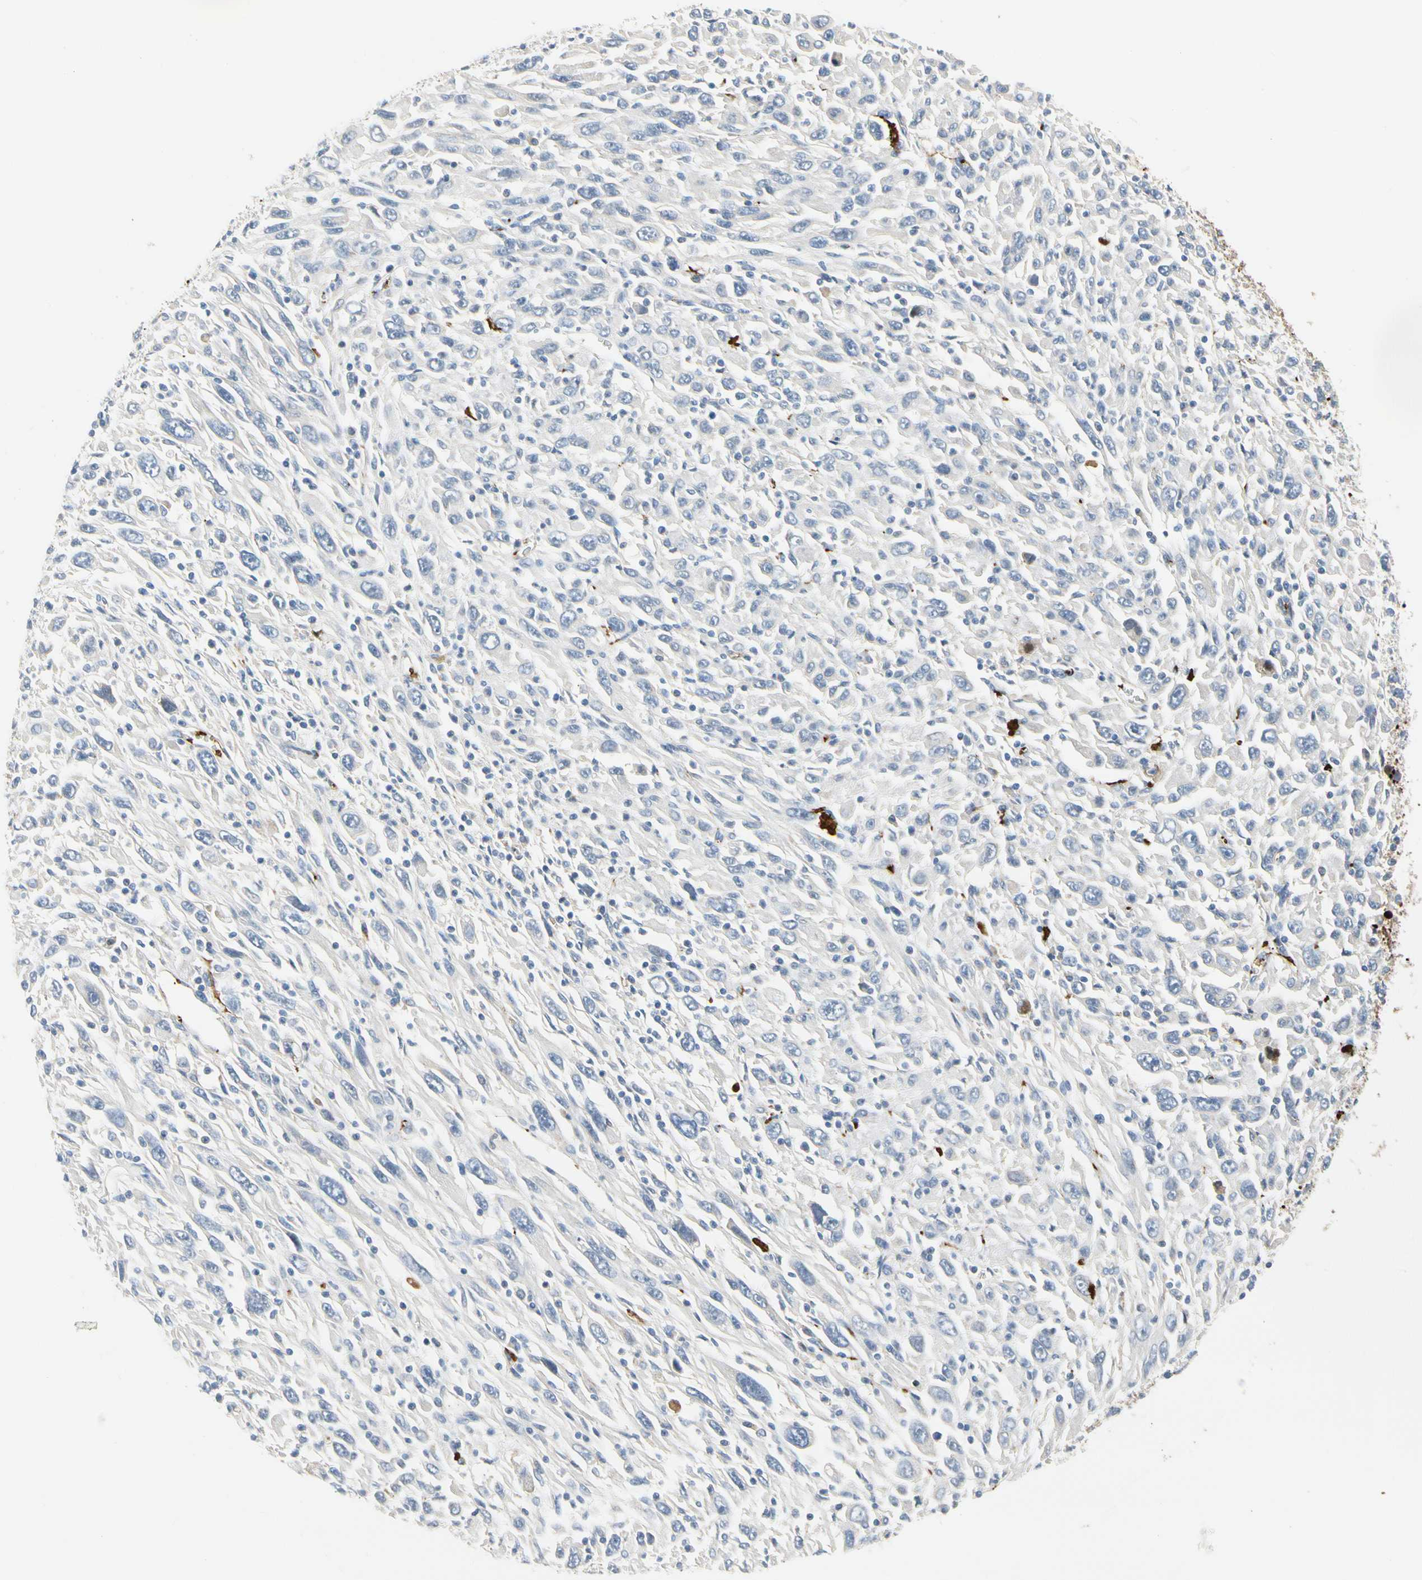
{"staining": {"intensity": "negative", "quantity": "none", "location": "none"}, "tissue": "melanoma", "cell_type": "Tumor cells", "image_type": "cancer", "snomed": [{"axis": "morphology", "description": "Malignant melanoma, Metastatic site"}, {"axis": "topography", "description": "Skin"}], "caption": "This histopathology image is of melanoma stained with immunohistochemistry (IHC) to label a protein in brown with the nuclei are counter-stained blue. There is no expression in tumor cells.", "gene": "FGB", "patient": {"sex": "female", "age": 56}}